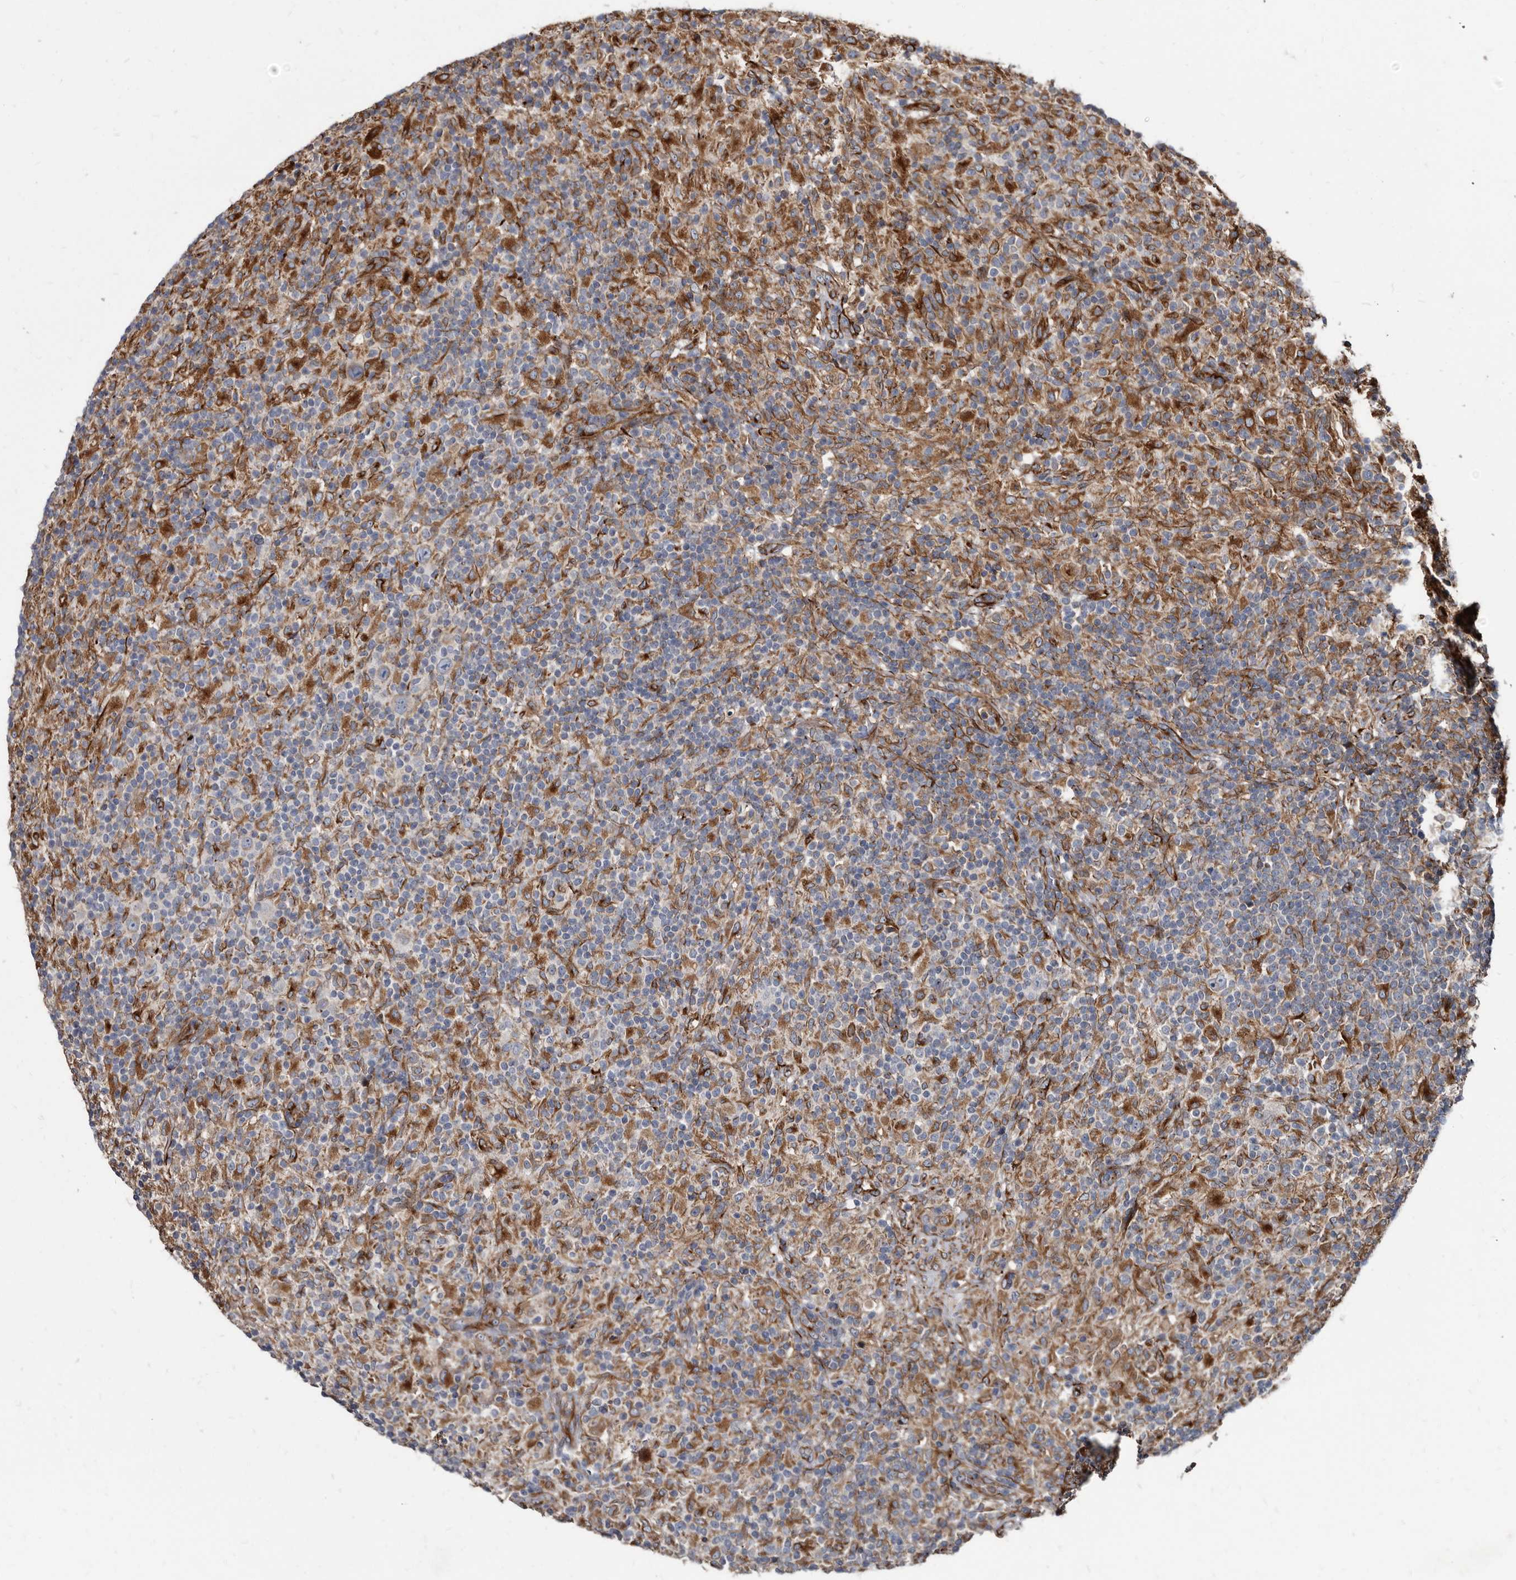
{"staining": {"intensity": "negative", "quantity": "none", "location": "none"}, "tissue": "lymphoma", "cell_type": "Tumor cells", "image_type": "cancer", "snomed": [{"axis": "morphology", "description": "Hodgkin's disease, NOS"}, {"axis": "topography", "description": "Lymph node"}], "caption": "Tumor cells show no significant protein staining in Hodgkin's disease.", "gene": "KCTD20", "patient": {"sex": "male", "age": 70}}